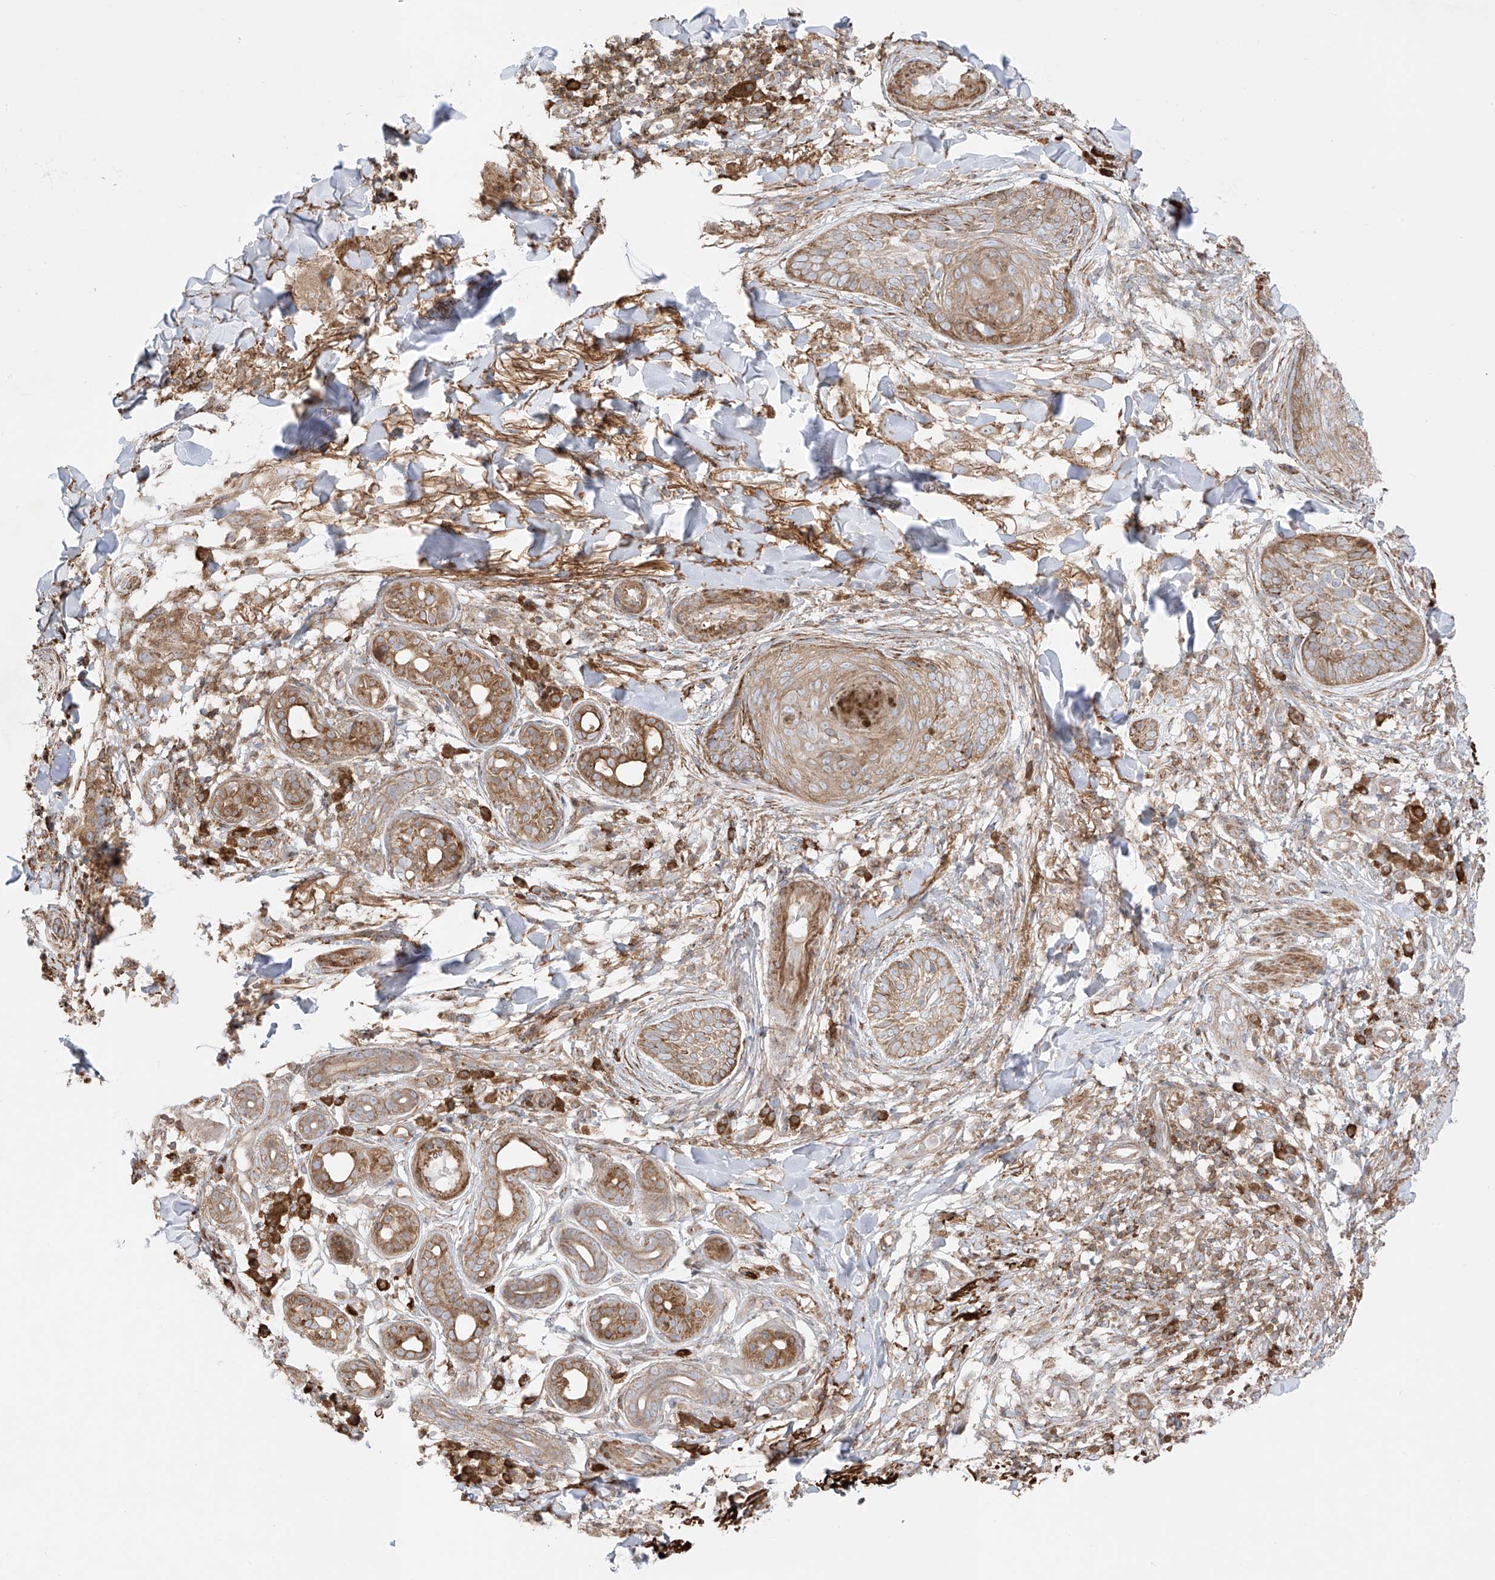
{"staining": {"intensity": "moderate", "quantity": ">75%", "location": "cytoplasmic/membranous"}, "tissue": "skin cancer", "cell_type": "Tumor cells", "image_type": "cancer", "snomed": [{"axis": "morphology", "description": "Basal cell carcinoma"}, {"axis": "topography", "description": "Skin"}], "caption": "Immunohistochemistry staining of skin cancer, which exhibits medium levels of moderate cytoplasmic/membranous expression in about >75% of tumor cells indicating moderate cytoplasmic/membranous protein positivity. The staining was performed using DAB (brown) for protein detection and nuclei were counterstained in hematoxylin (blue).", "gene": "XKR3", "patient": {"sex": "male", "age": 85}}